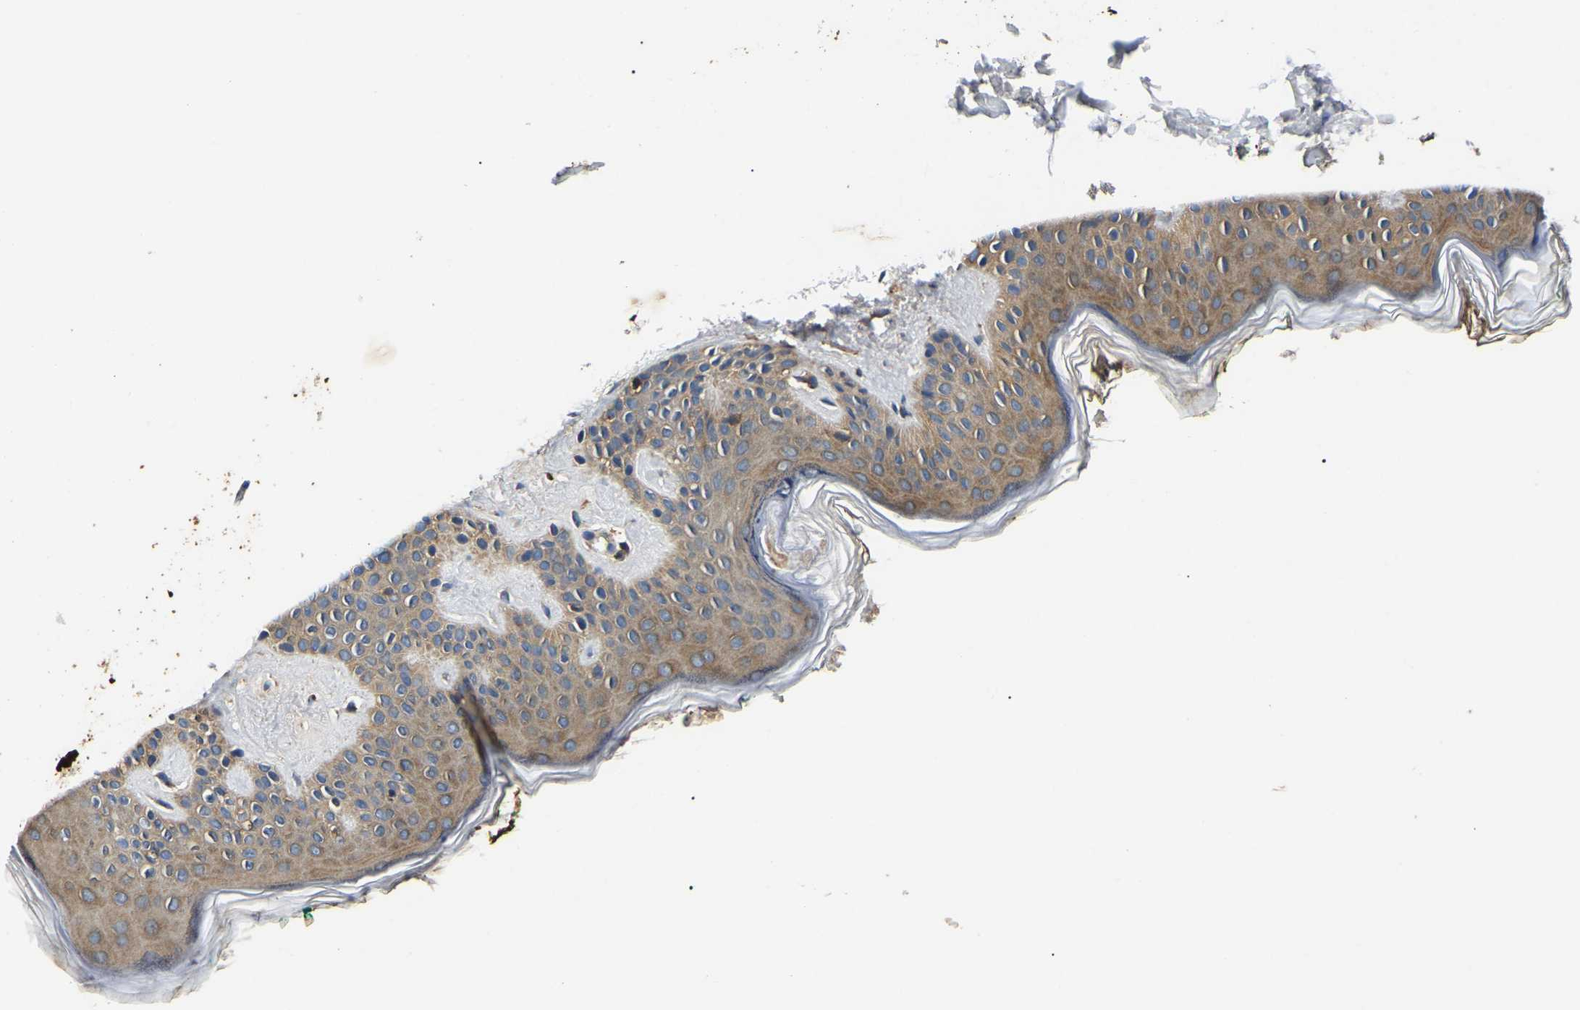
{"staining": {"intensity": "weak", "quantity": ">75%", "location": "cytoplasmic/membranous"}, "tissue": "skin", "cell_type": "Fibroblasts", "image_type": "normal", "snomed": [{"axis": "morphology", "description": "Normal tissue, NOS"}, {"axis": "topography", "description": "Skin"}], "caption": "A histopathology image of human skin stained for a protein shows weak cytoplasmic/membranous brown staining in fibroblasts.", "gene": "SMPD2", "patient": {"sex": "male", "age": 30}}